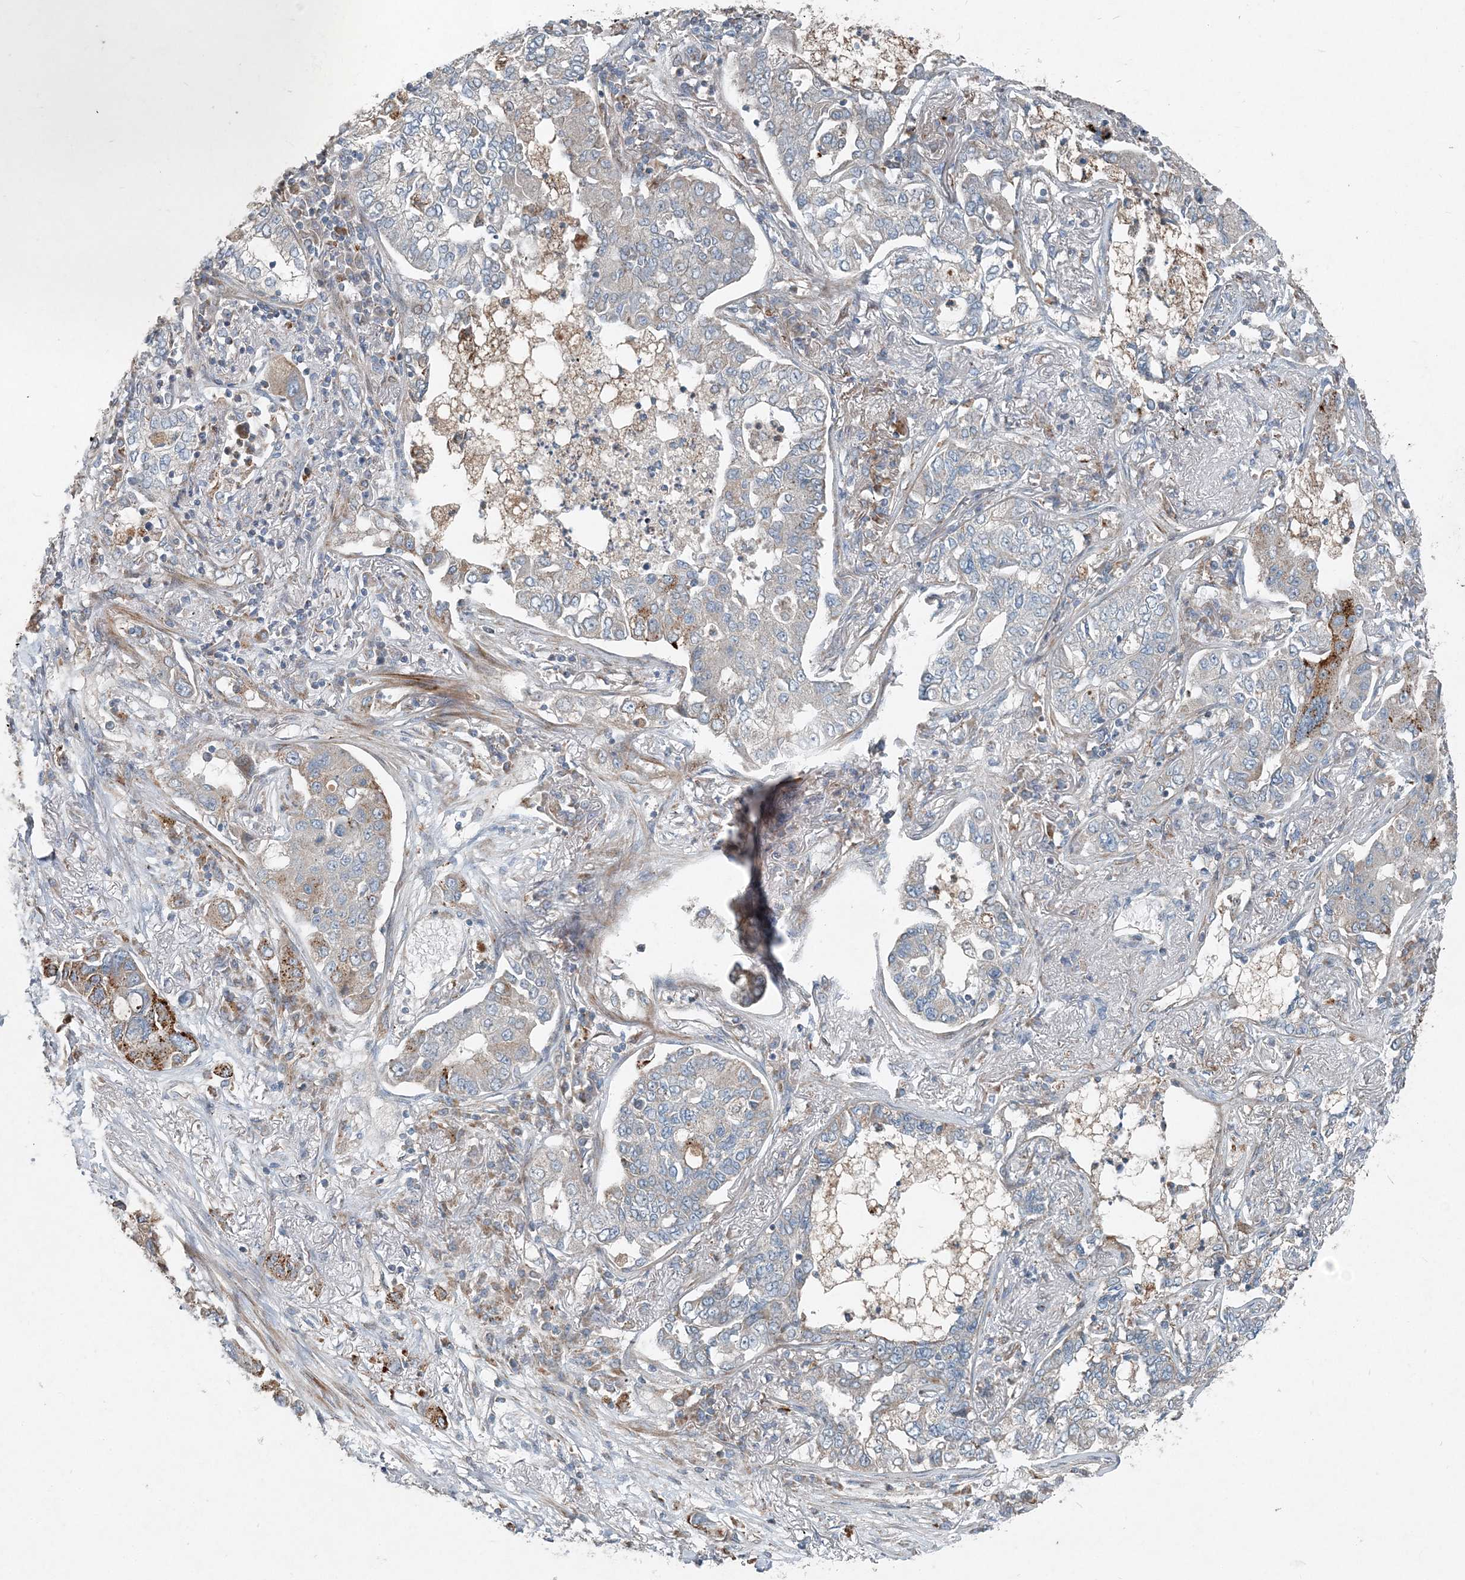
{"staining": {"intensity": "weak", "quantity": "<25%", "location": "cytoplasmic/membranous"}, "tissue": "lung cancer", "cell_type": "Tumor cells", "image_type": "cancer", "snomed": [{"axis": "morphology", "description": "Adenocarcinoma, NOS"}, {"axis": "topography", "description": "Lung"}], "caption": "Tumor cells show no significant positivity in adenocarcinoma (lung).", "gene": "INTU", "patient": {"sex": "male", "age": 49}}